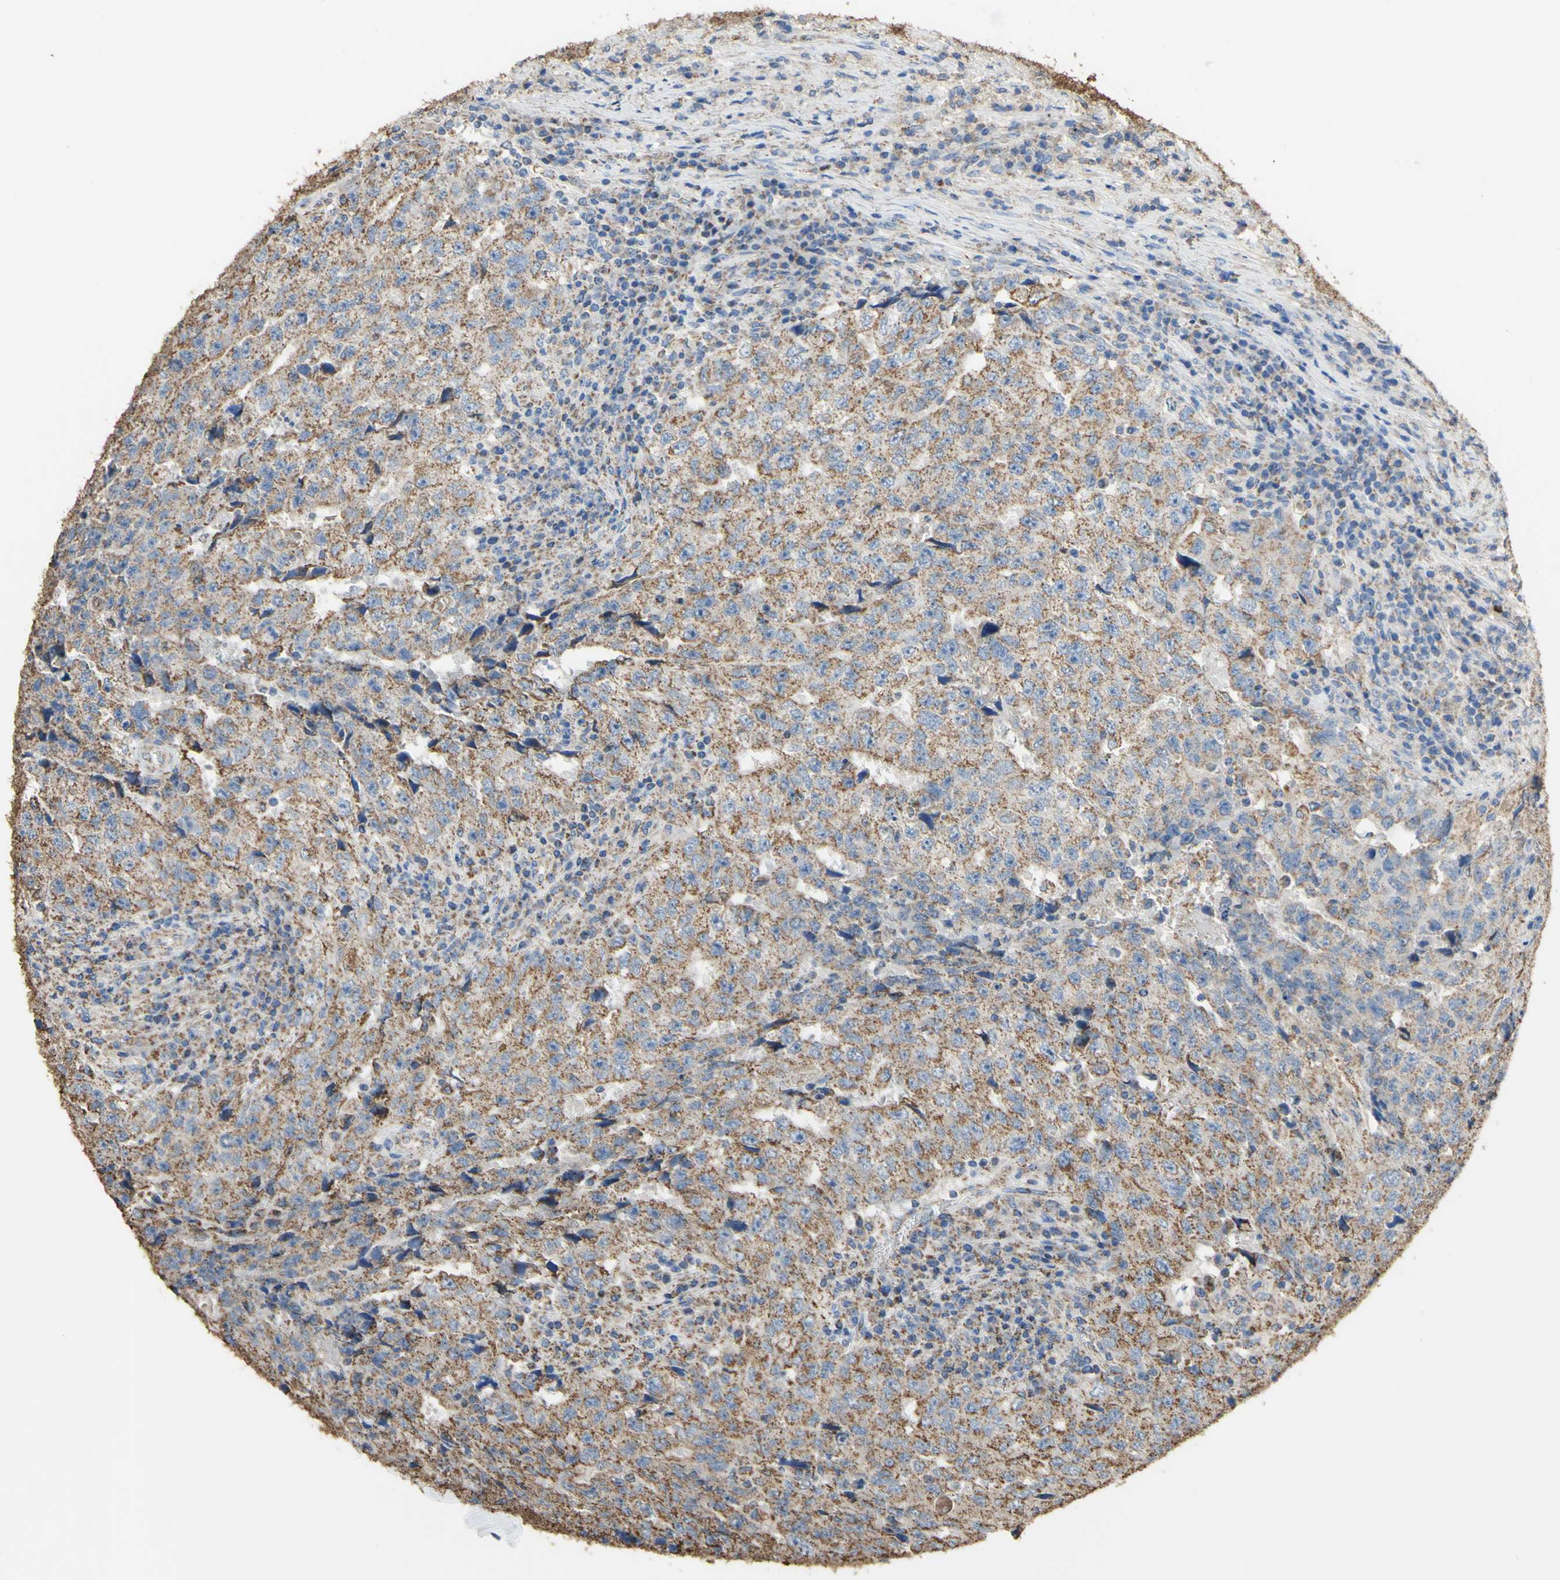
{"staining": {"intensity": "moderate", "quantity": ">75%", "location": "cytoplasmic/membranous"}, "tissue": "testis cancer", "cell_type": "Tumor cells", "image_type": "cancer", "snomed": [{"axis": "morphology", "description": "Necrosis, NOS"}, {"axis": "morphology", "description": "Carcinoma, Embryonal, NOS"}, {"axis": "topography", "description": "Testis"}], "caption": "Human testis cancer (embryonal carcinoma) stained for a protein (brown) reveals moderate cytoplasmic/membranous positive staining in approximately >75% of tumor cells.", "gene": "CMKLR2", "patient": {"sex": "male", "age": 19}}